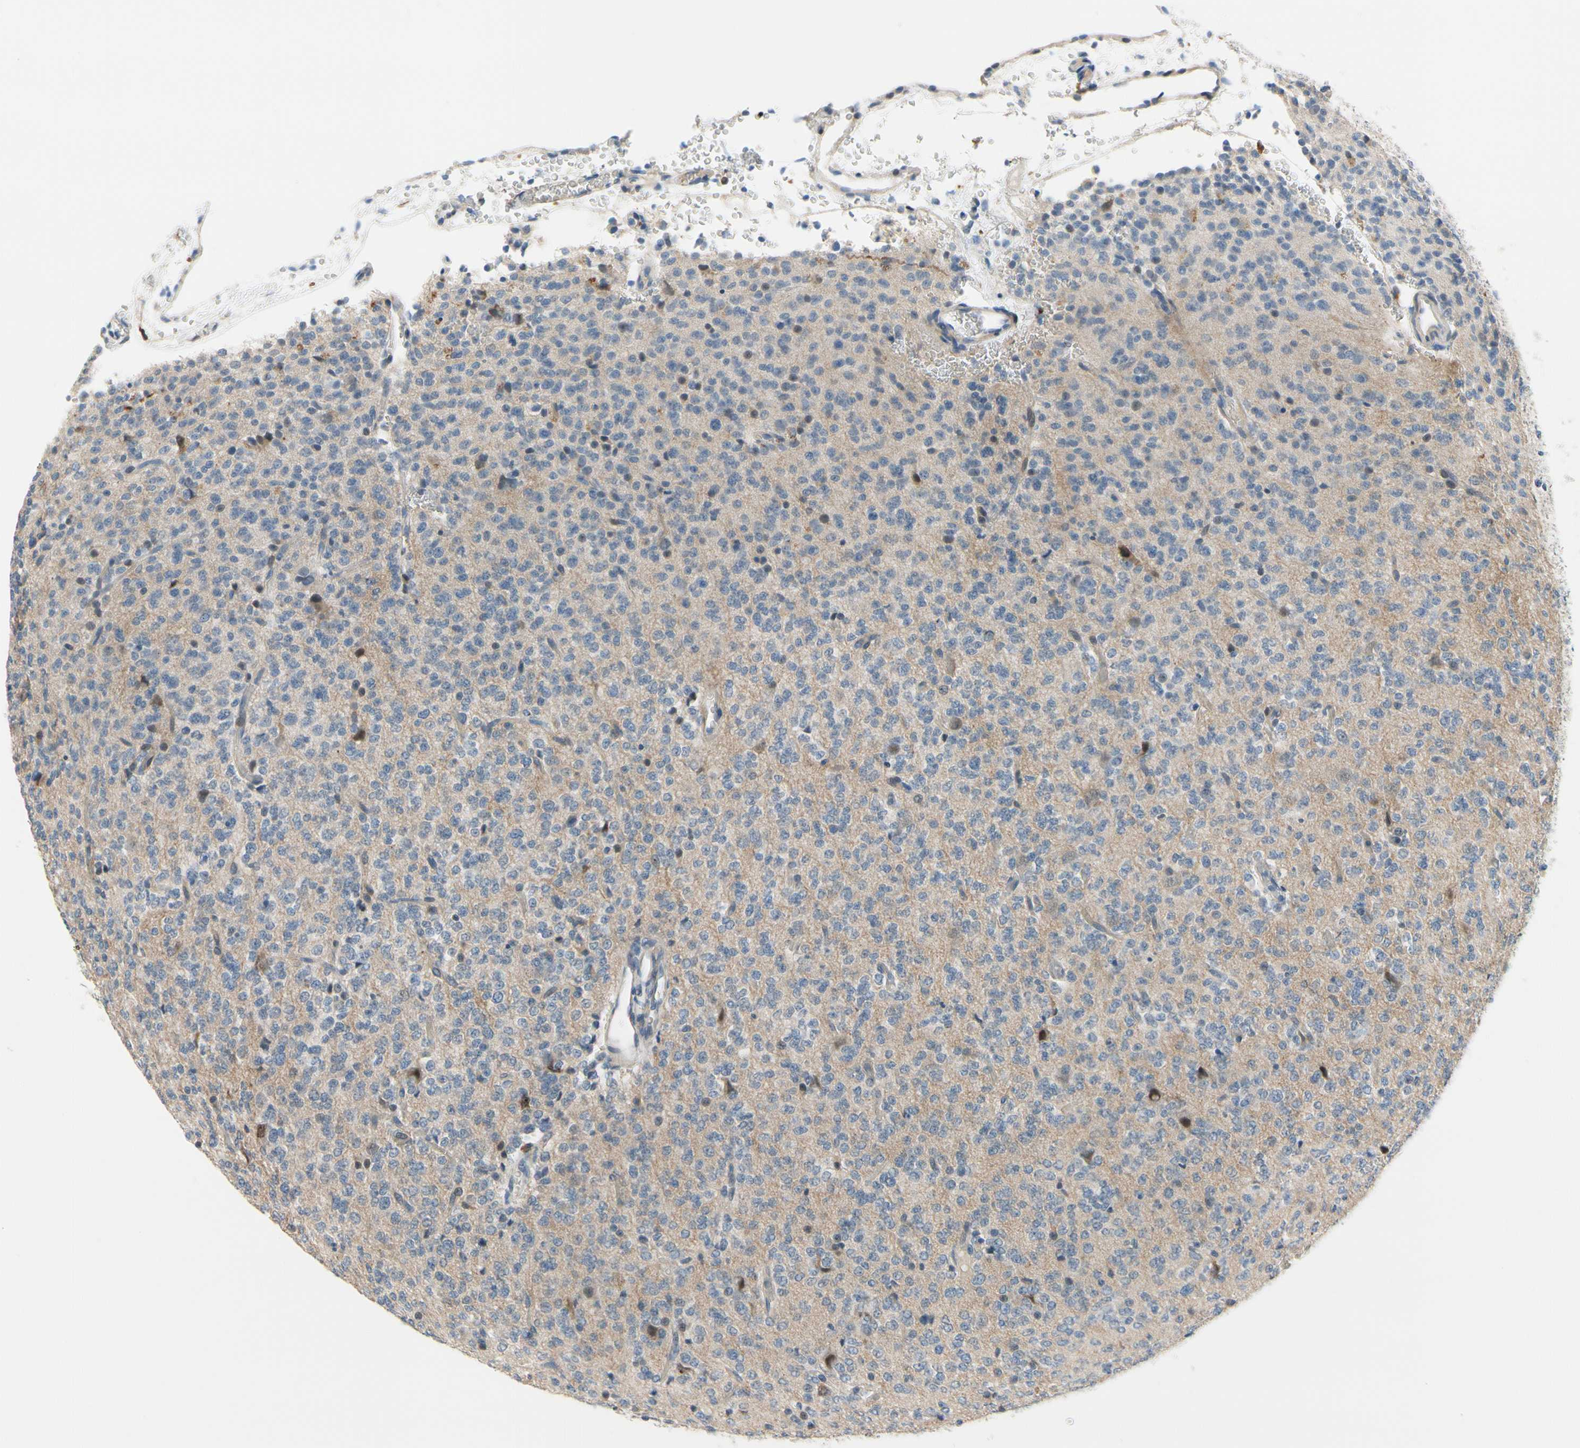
{"staining": {"intensity": "negative", "quantity": "none", "location": "none"}, "tissue": "glioma", "cell_type": "Tumor cells", "image_type": "cancer", "snomed": [{"axis": "morphology", "description": "Glioma, malignant, Low grade"}, {"axis": "topography", "description": "Brain"}], "caption": "The histopathology image reveals no staining of tumor cells in malignant glioma (low-grade).", "gene": "SLC27A6", "patient": {"sex": "male", "age": 38}}